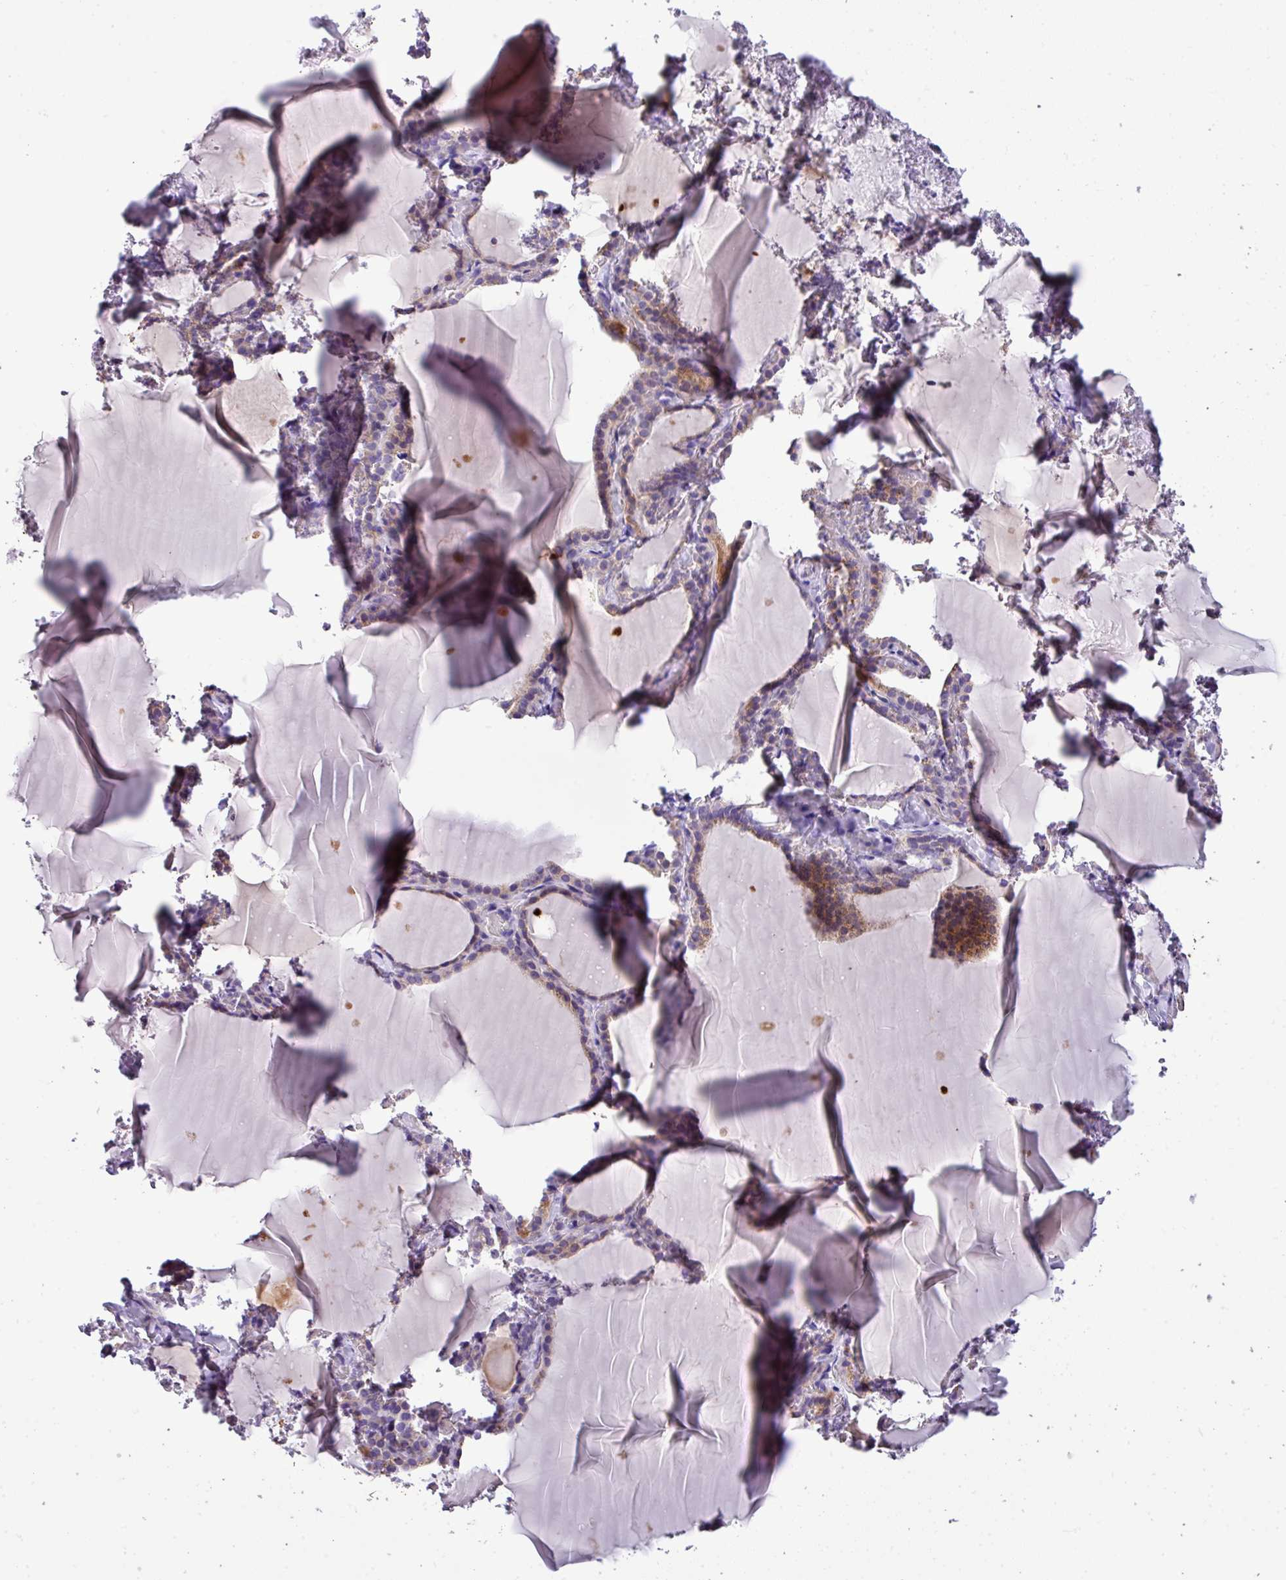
{"staining": {"intensity": "moderate", "quantity": "<25%", "location": "cytoplasmic/membranous"}, "tissue": "thyroid gland", "cell_type": "Glandular cells", "image_type": "normal", "snomed": [{"axis": "morphology", "description": "Normal tissue, NOS"}, {"axis": "topography", "description": "Thyroid gland"}], "caption": "An immunohistochemistry histopathology image of normal tissue is shown. Protein staining in brown labels moderate cytoplasmic/membranous positivity in thyroid gland within glandular cells. (Stains: DAB in brown, nuclei in blue, Microscopy: brightfield microscopy at high magnification).", "gene": "ANXA2R", "patient": {"sex": "female", "age": 22}}